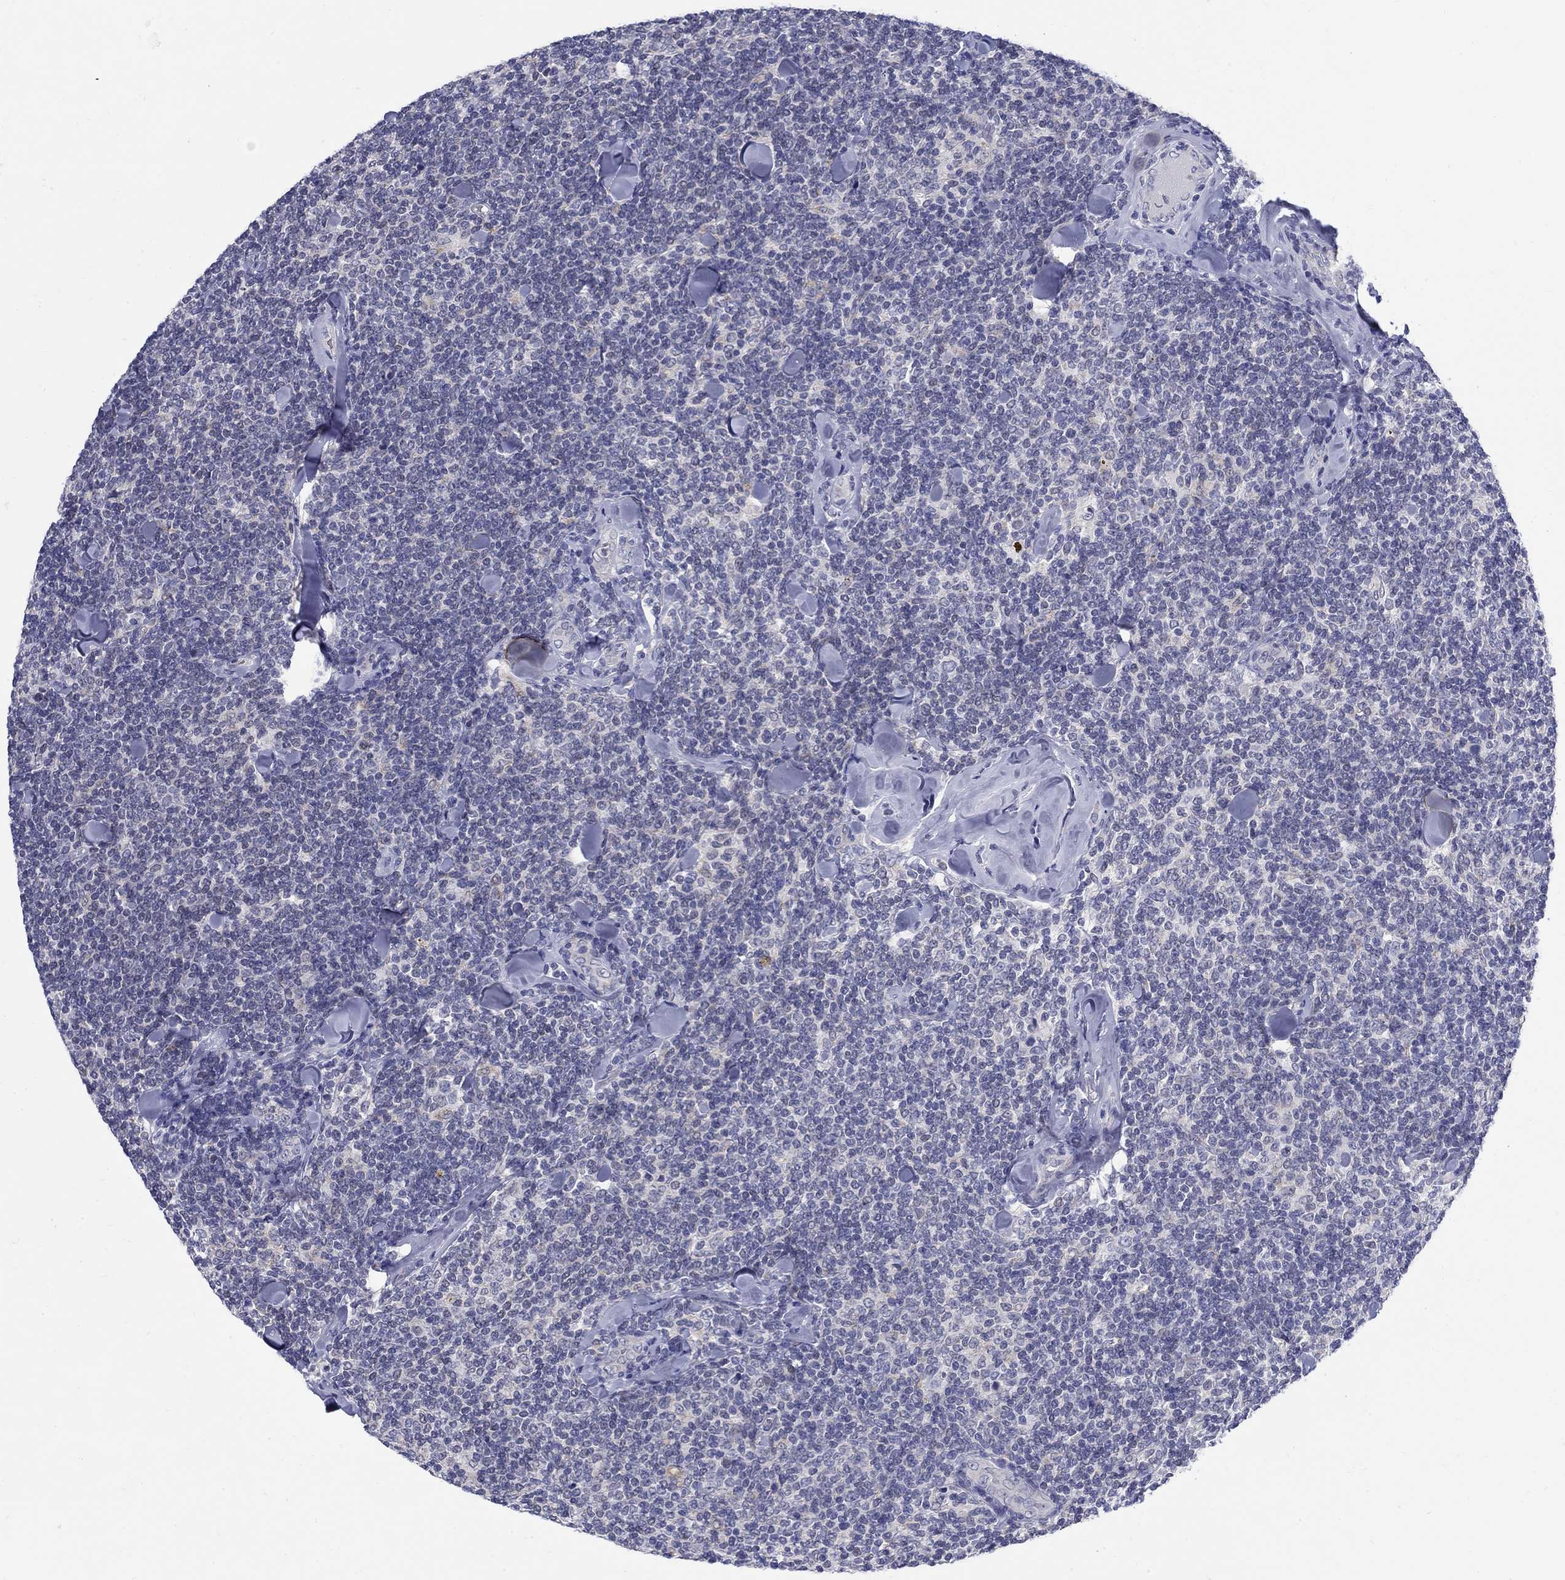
{"staining": {"intensity": "negative", "quantity": "none", "location": "none"}, "tissue": "lymphoma", "cell_type": "Tumor cells", "image_type": "cancer", "snomed": [{"axis": "morphology", "description": "Malignant lymphoma, non-Hodgkin's type, Low grade"}, {"axis": "topography", "description": "Lymph node"}], "caption": "Tumor cells are negative for brown protein staining in low-grade malignant lymphoma, non-Hodgkin's type.", "gene": "ABCA4", "patient": {"sex": "female", "age": 56}}